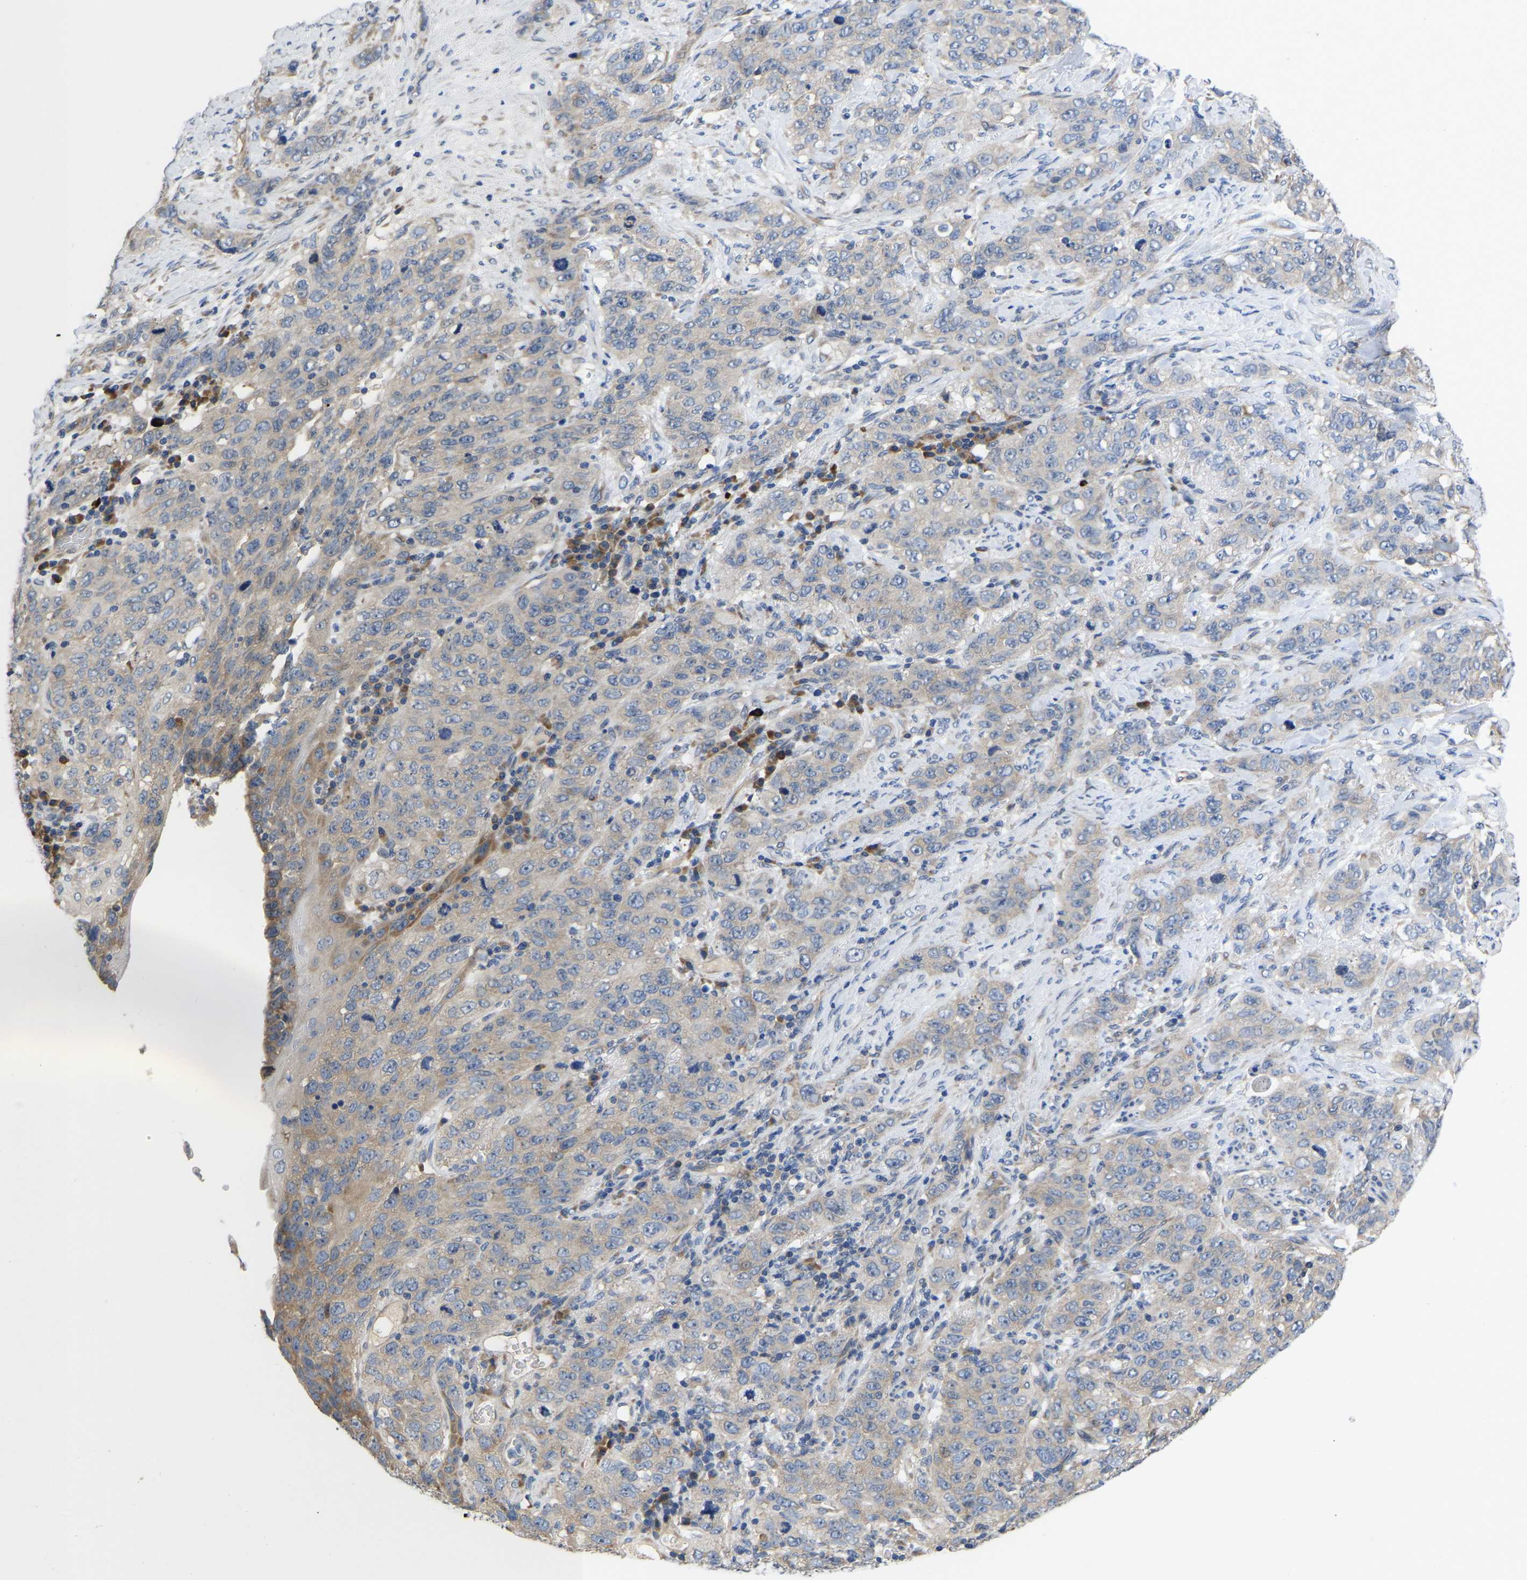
{"staining": {"intensity": "weak", "quantity": "<25%", "location": "cytoplasmic/membranous"}, "tissue": "stomach cancer", "cell_type": "Tumor cells", "image_type": "cancer", "snomed": [{"axis": "morphology", "description": "Adenocarcinoma, NOS"}, {"axis": "topography", "description": "Stomach"}], "caption": "A micrograph of adenocarcinoma (stomach) stained for a protein reveals no brown staining in tumor cells.", "gene": "ABCA10", "patient": {"sex": "male", "age": 48}}